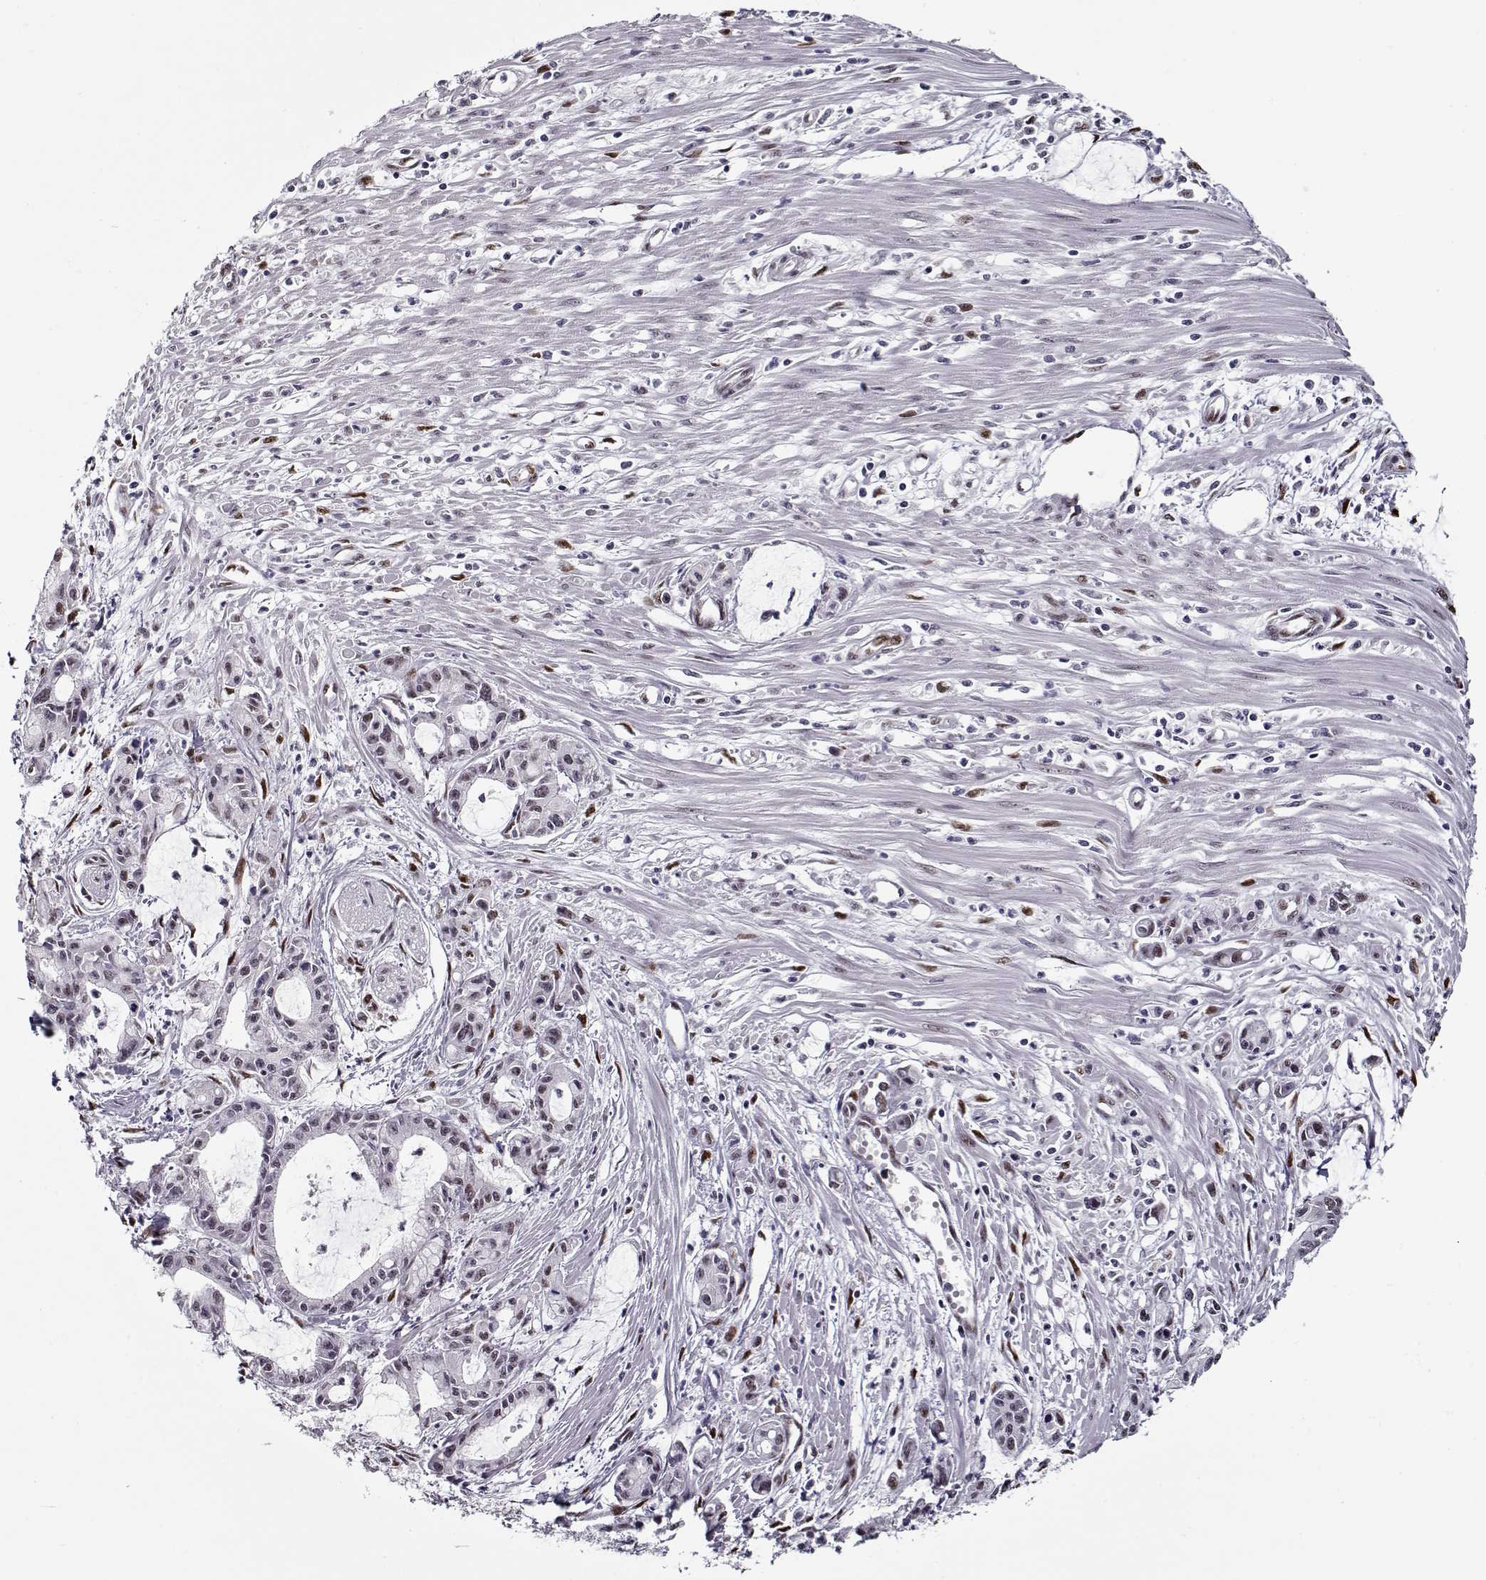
{"staining": {"intensity": "weak", "quantity": "<25%", "location": "nuclear"}, "tissue": "pancreatic cancer", "cell_type": "Tumor cells", "image_type": "cancer", "snomed": [{"axis": "morphology", "description": "Adenocarcinoma, NOS"}, {"axis": "topography", "description": "Pancreas"}], "caption": "A micrograph of adenocarcinoma (pancreatic) stained for a protein demonstrates no brown staining in tumor cells.", "gene": "PRMT8", "patient": {"sex": "male", "age": 48}}